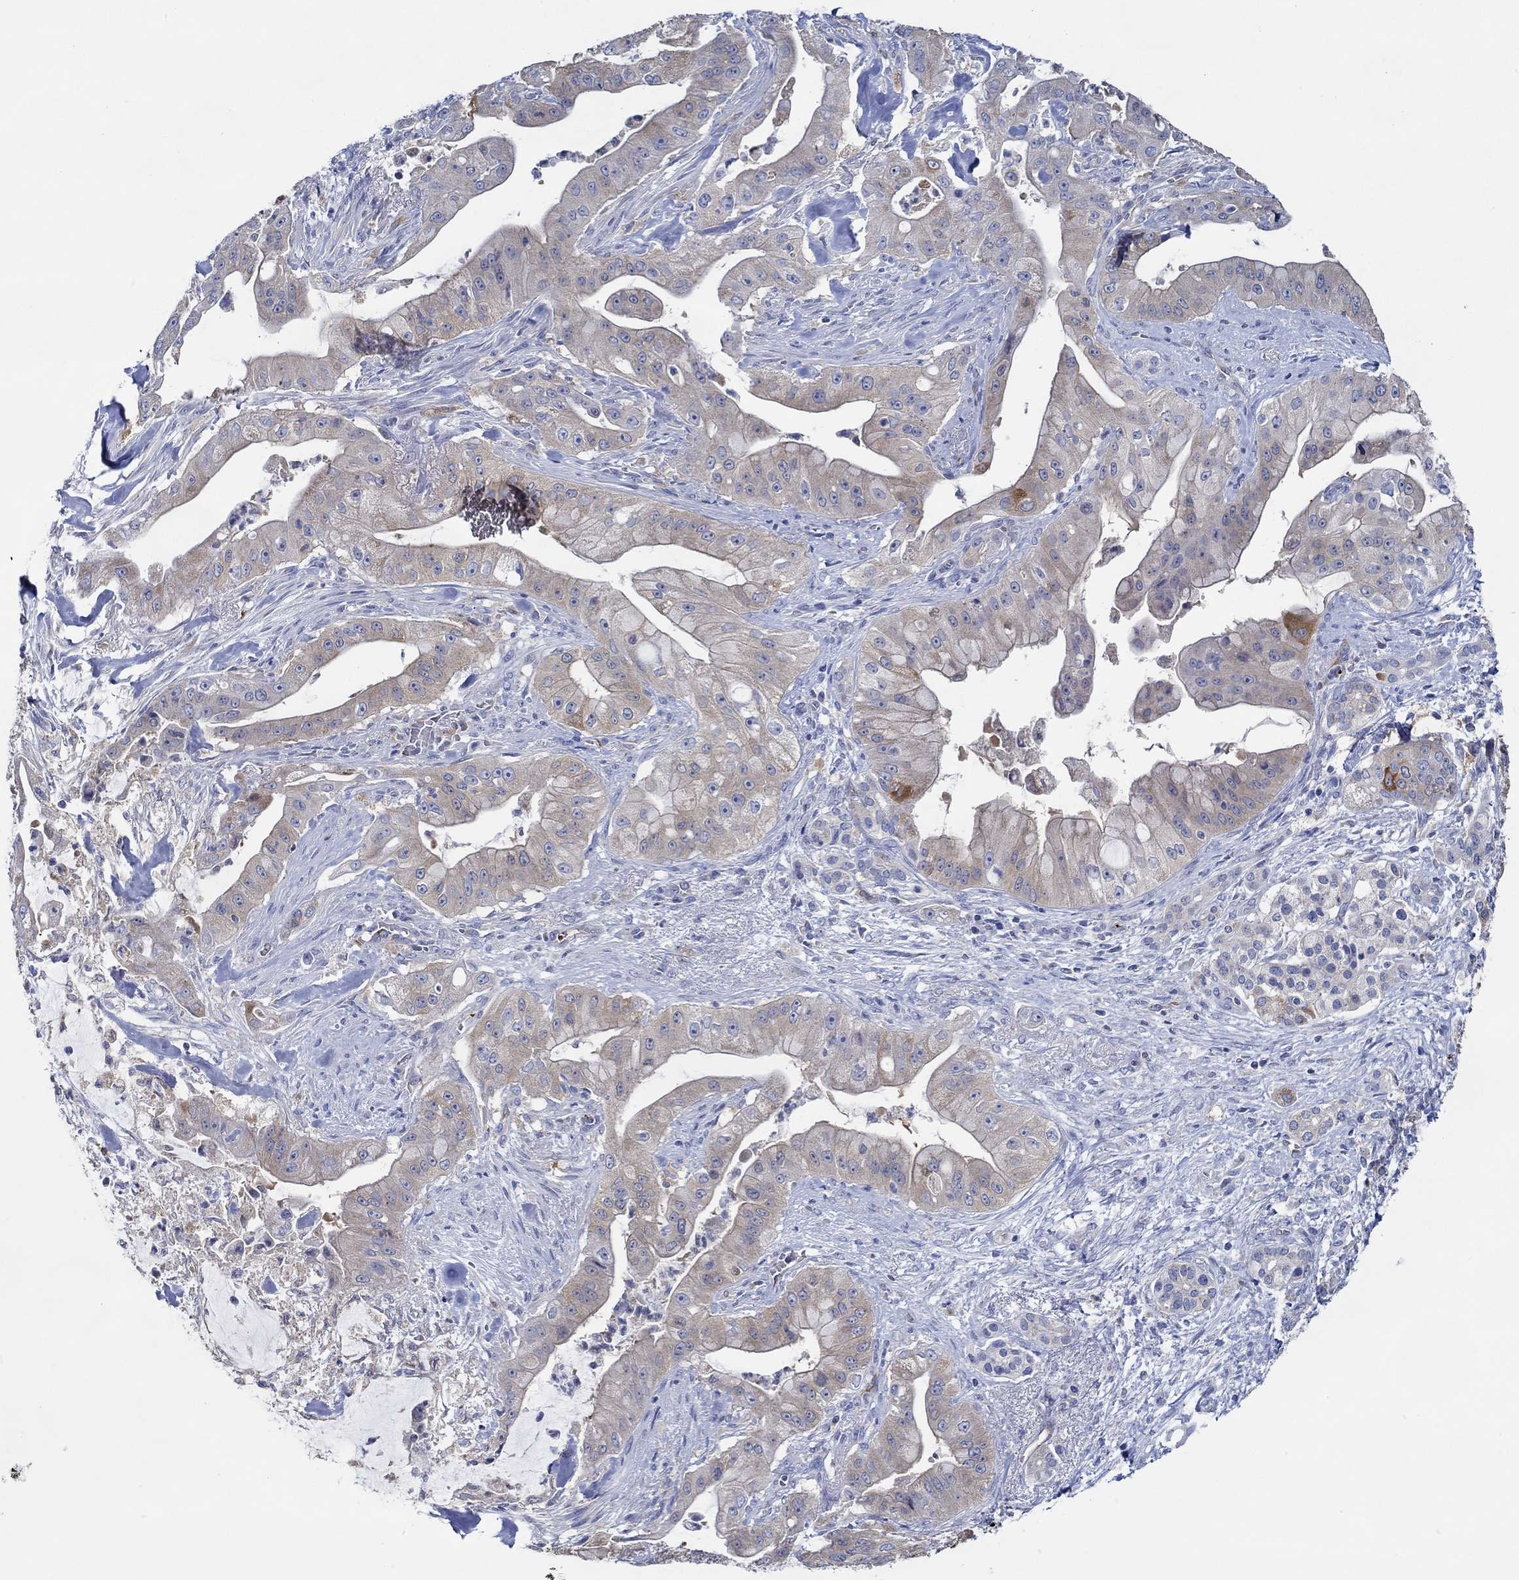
{"staining": {"intensity": "weak", "quantity": "25%-75%", "location": "cytoplasmic/membranous"}, "tissue": "pancreatic cancer", "cell_type": "Tumor cells", "image_type": "cancer", "snomed": [{"axis": "morphology", "description": "Normal tissue, NOS"}, {"axis": "morphology", "description": "Inflammation, NOS"}, {"axis": "morphology", "description": "Adenocarcinoma, NOS"}, {"axis": "topography", "description": "Pancreas"}], "caption": "IHC histopathology image of neoplastic tissue: adenocarcinoma (pancreatic) stained using IHC displays low levels of weak protein expression localized specifically in the cytoplasmic/membranous of tumor cells, appearing as a cytoplasmic/membranous brown color.", "gene": "SLC27A3", "patient": {"sex": "male", "age": 57}}